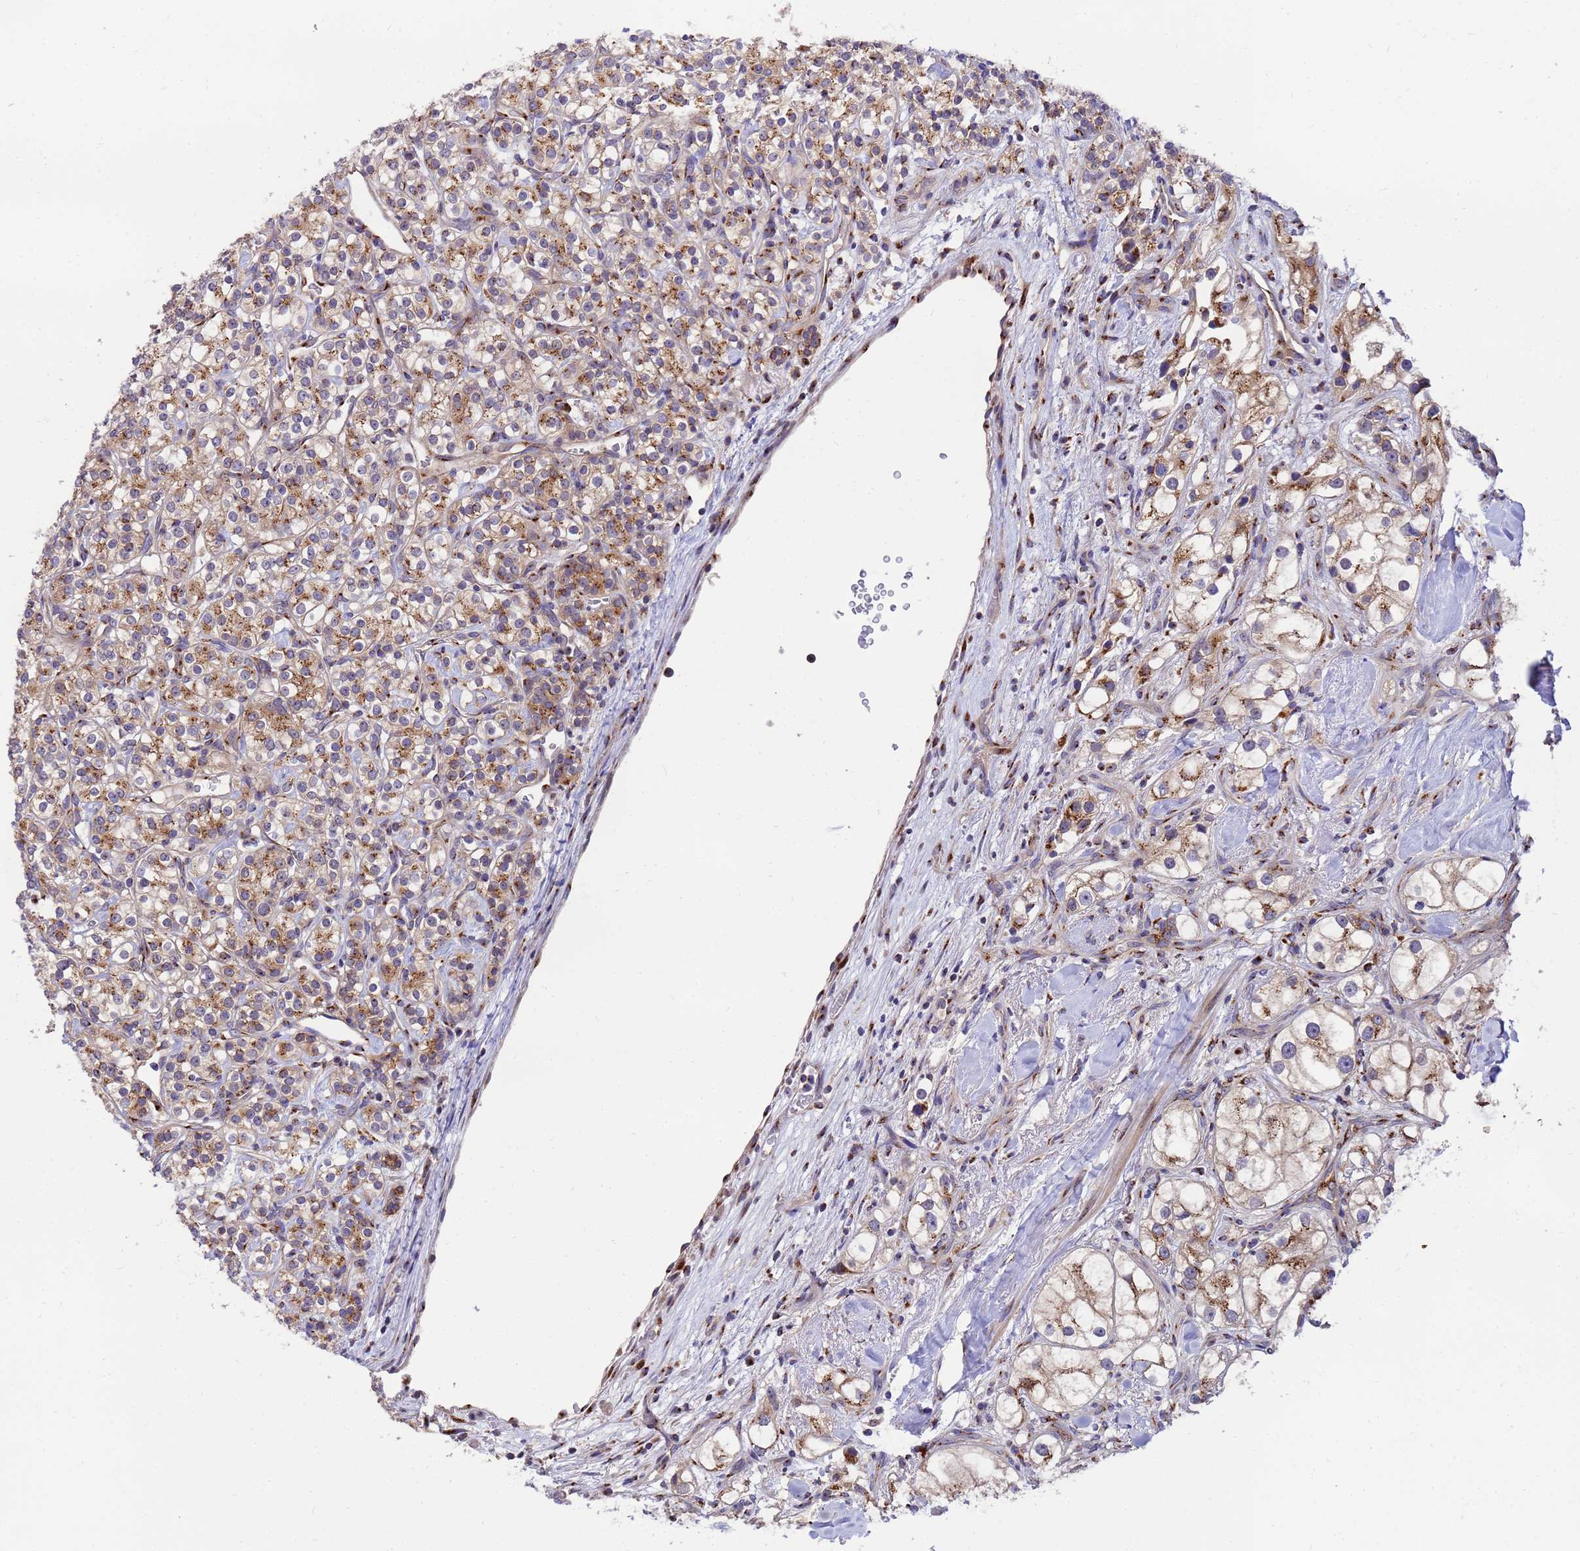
{"staining": {"intensity": "moderate", "quantity": ">75%", "location": "cytoplasmic/membranous"}, "tissue": "renal cancer", "cell_type": "Tumor cells", "image_type": "cancer", "snomed": [{"axis": "morphology", "description": "Adenocarcinoma, NOS"}, {"axis": "topography", "description": "Kidney"}], "caption": "Renal cancer stained with a protein marker displays moderate staining in tumor cells.", "gene": "HPS3", "patient": {"sex": "male", "age": 77}}